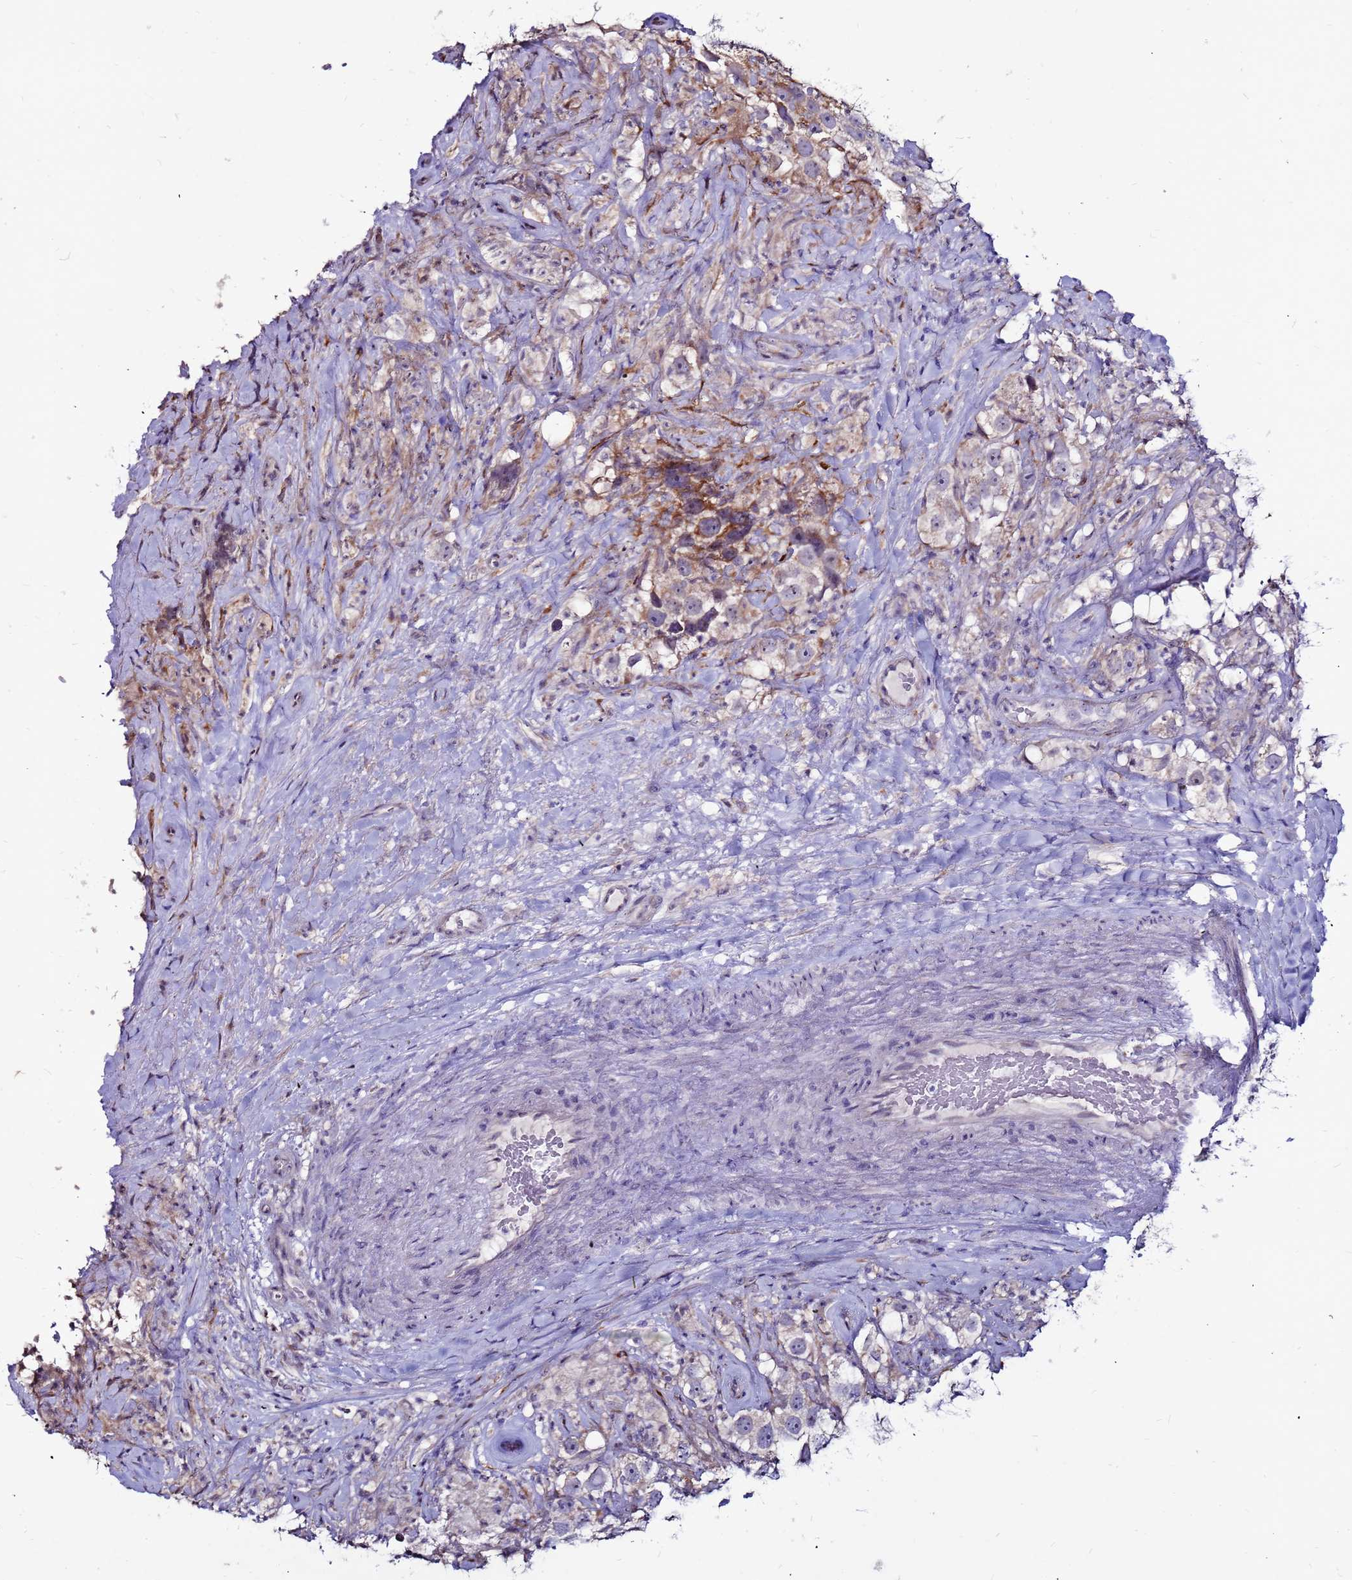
{"staining": {"intensity": "moderate", "quantity": "<25%", "location": "cytoplasmic/membranous"}, "tissue": "testis cancer", "cell_type": "Tumor cells", "image_type": "cancer", "snomed": [{"axis": "morphology", "description": "Seminoma, NOS"}, {"axis": "topography", "description": "Testis"}], "caption": "Human testis cancer (seminoma) stained with a brown dye exhibits moderate cytoplasmic/membranous positive expression in approximately <25% of tumor cells.", "gene": "SLC44A3", "patient": {"sex": "male", "age": 49}}